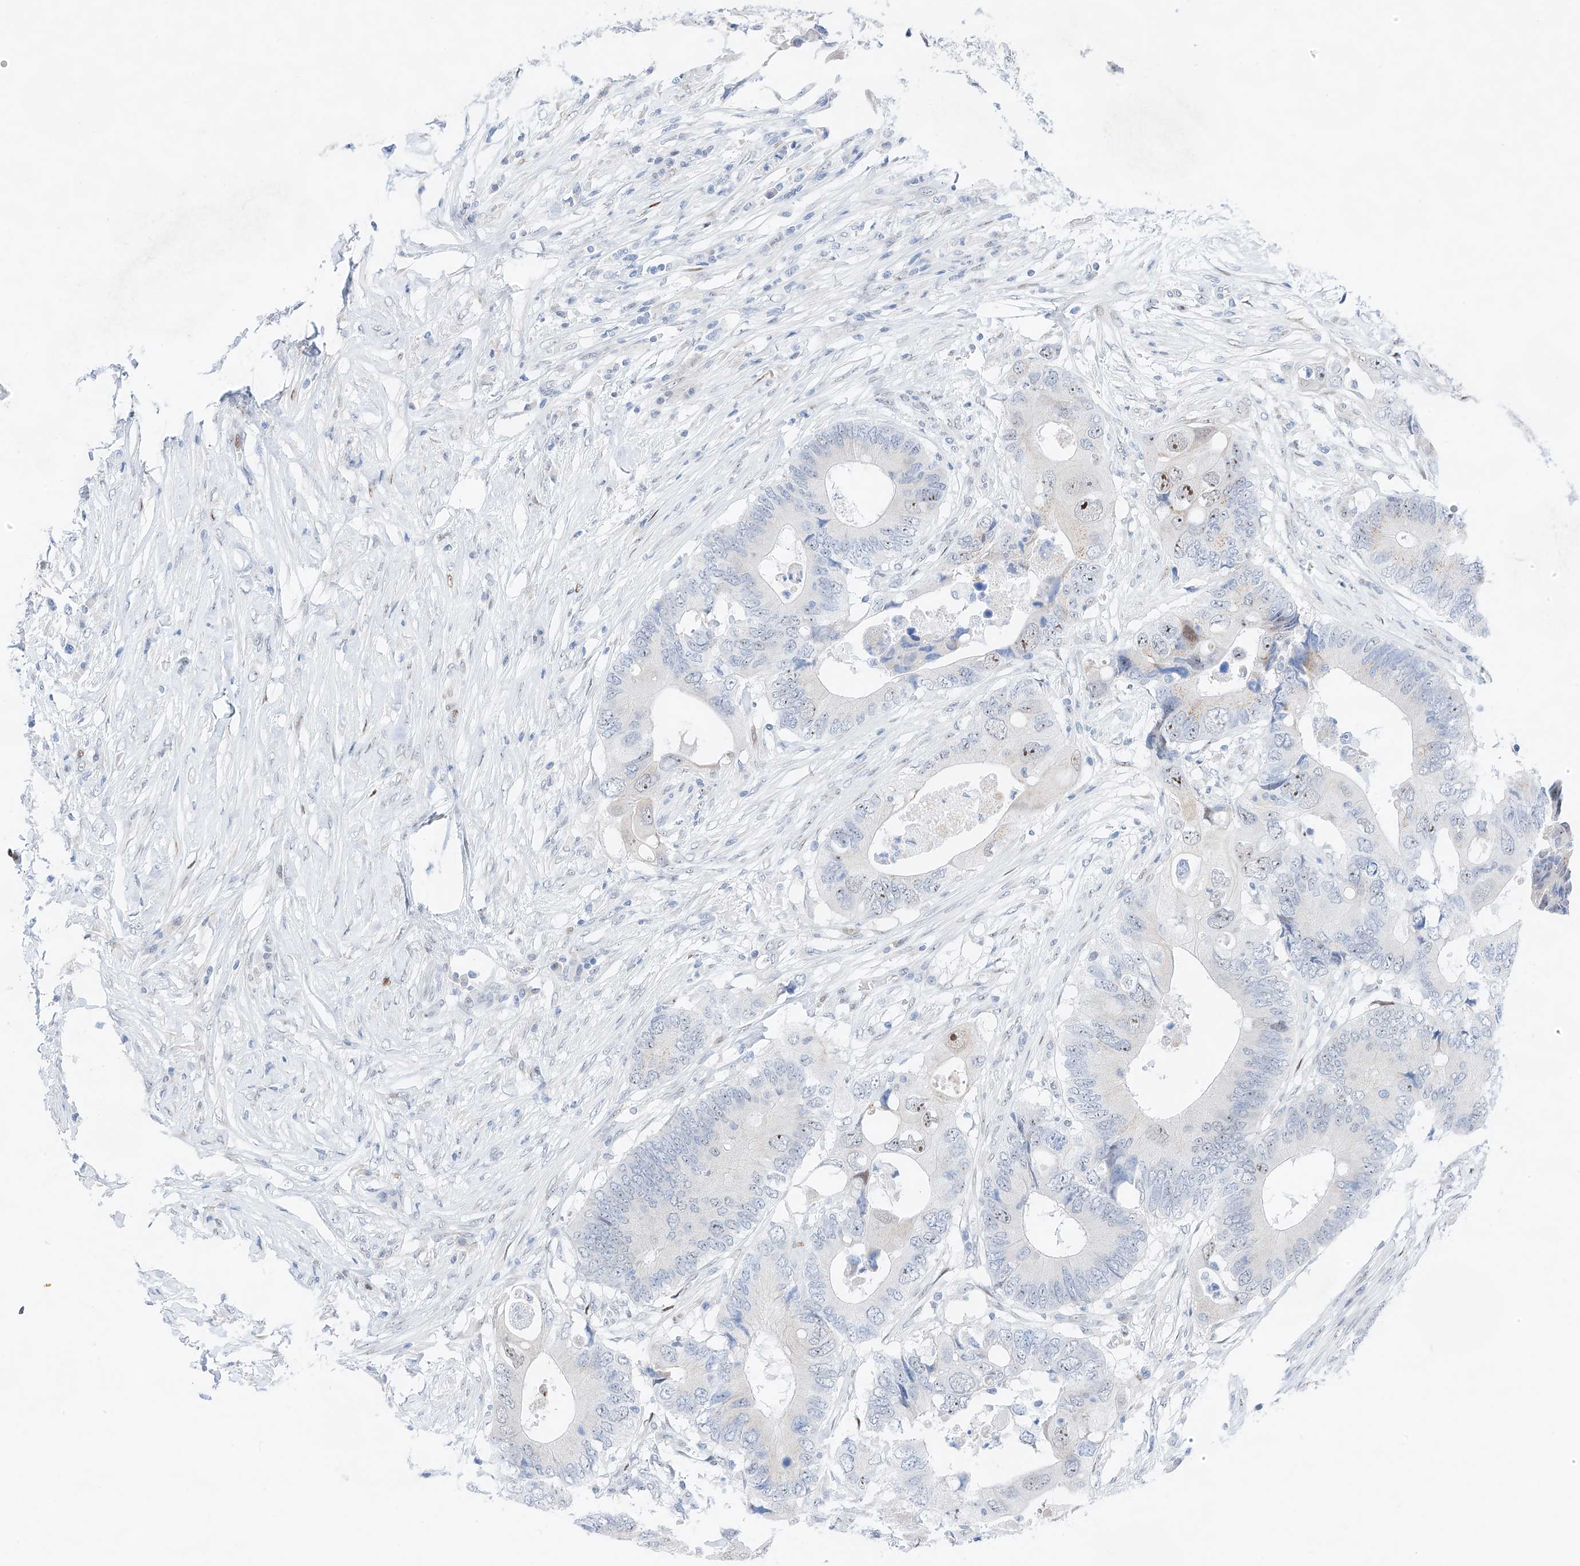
{"staining": {"intensity": "weak", "quantity": "<25%", "location": "nuclear"}, "tissue": "colorectal cancer", "cell_type": "Tumor cells", "image_type": "cancer", "snomed": [{"axis": "morphology", "description": "Adenocarcinoma, NOS"}, {"axis": "topography", "description": "Colon"}], "caption": "Immunohistochemistry (IHC) image of colorectal cancer (adenocarcinoma) stained for a protein (brown), which demonstrates no expression in tumor cells. The staining is performed using DAB brown chromogen with nuclei counter-stained in using hematoxylin.", "gene": "NT5C3B", "patient": {"sex": "male", "age": 71}}